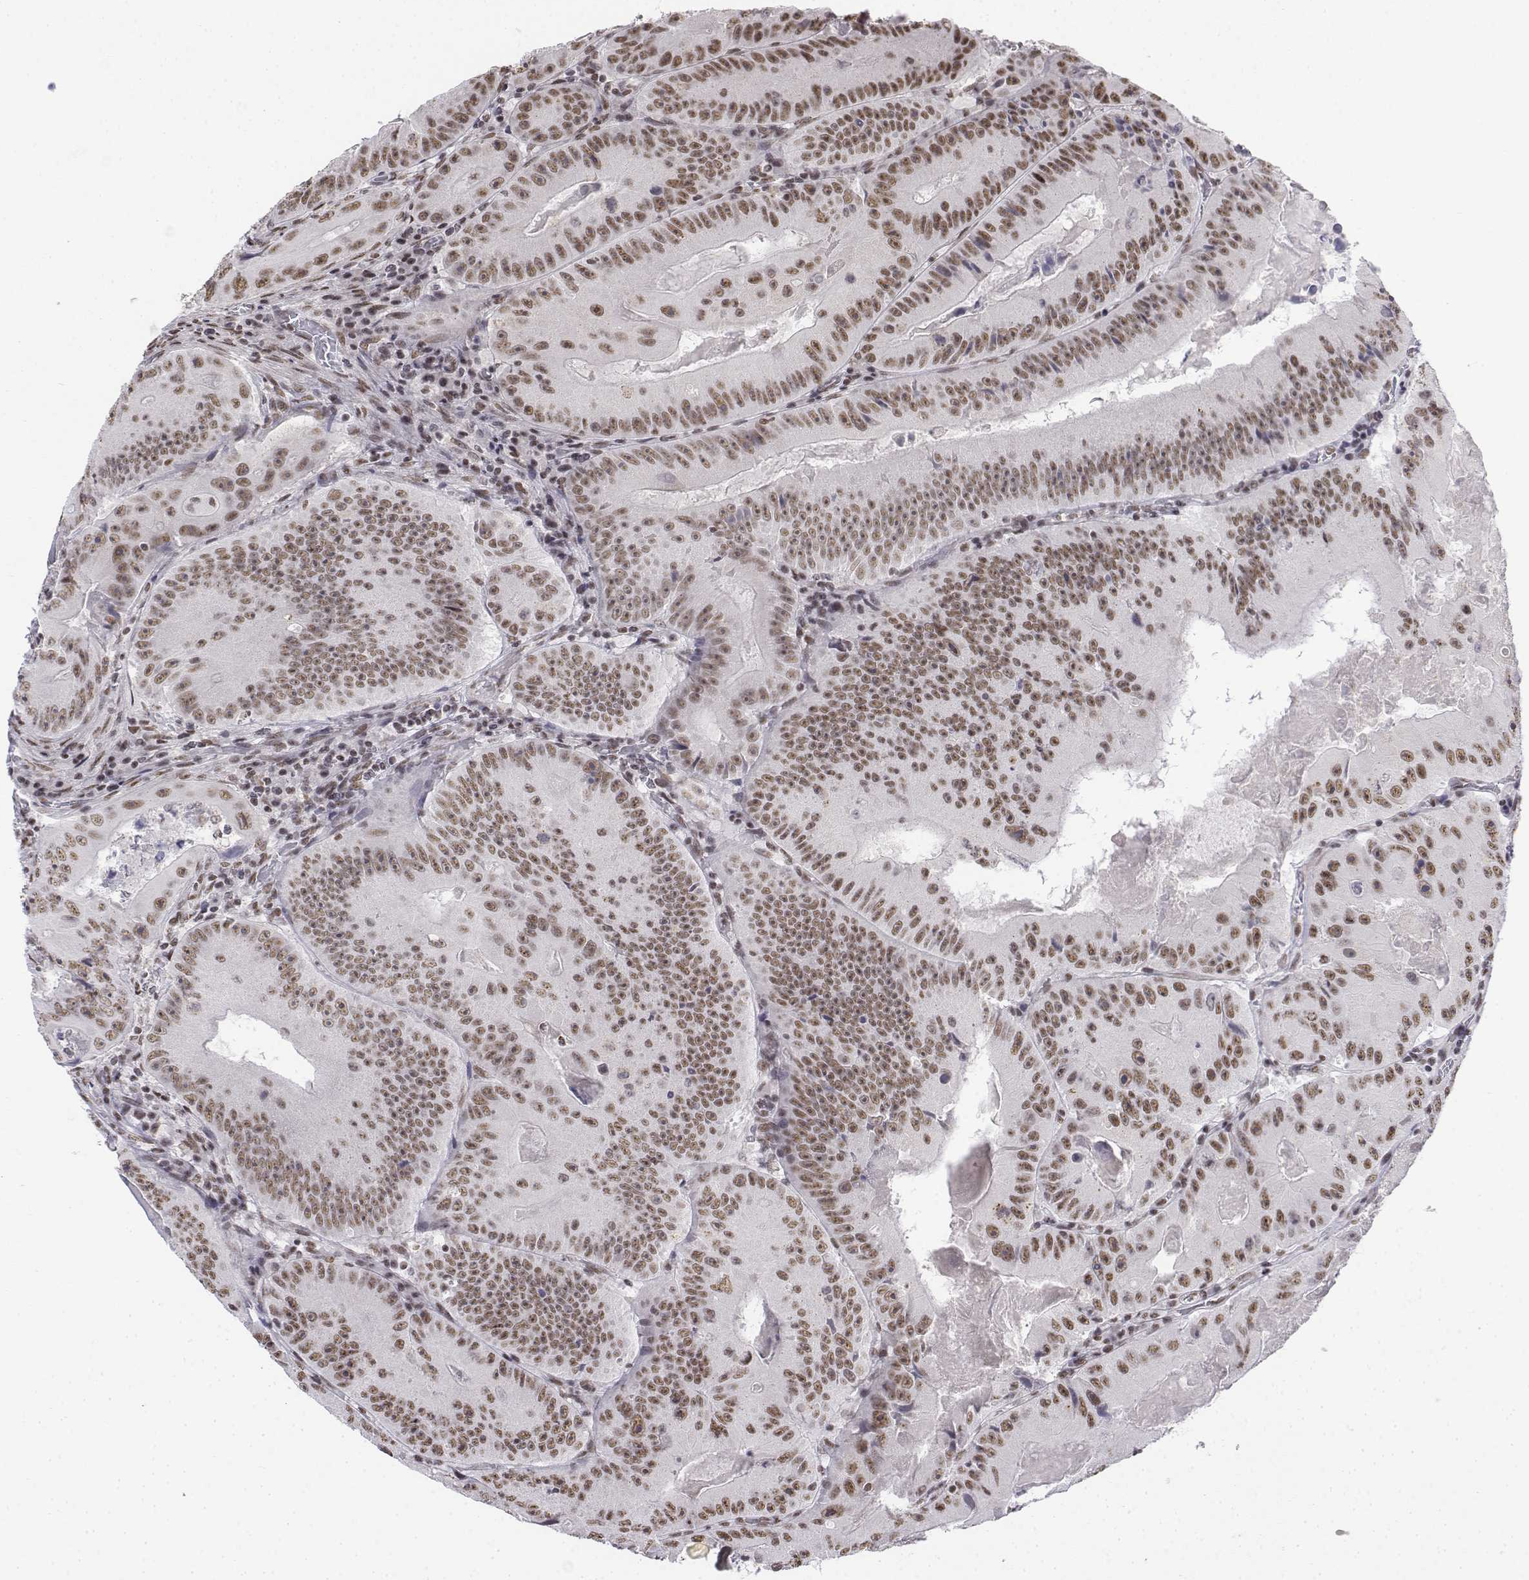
{"staining": {"intensity": "weak", "quantity": ">75%", "location": "nuclear"}, "tissue": "colorectal cancer", "cell_type": "Tumor cells", "image_type": "cancer", "snomed": [{"axis": "morphology", "description": "Adenocarcinoma, NOS"}, {"axis": "topography", "description": "Colon"}], "caption": "This image demonstrates immunohistochemistry staining of human adenocarcinoma (colorectal), with low weak nuclear positivity in about >75% of tumor cells.", "gene": "SETD1A", "patient": {"sex": "female", "age": 86}}